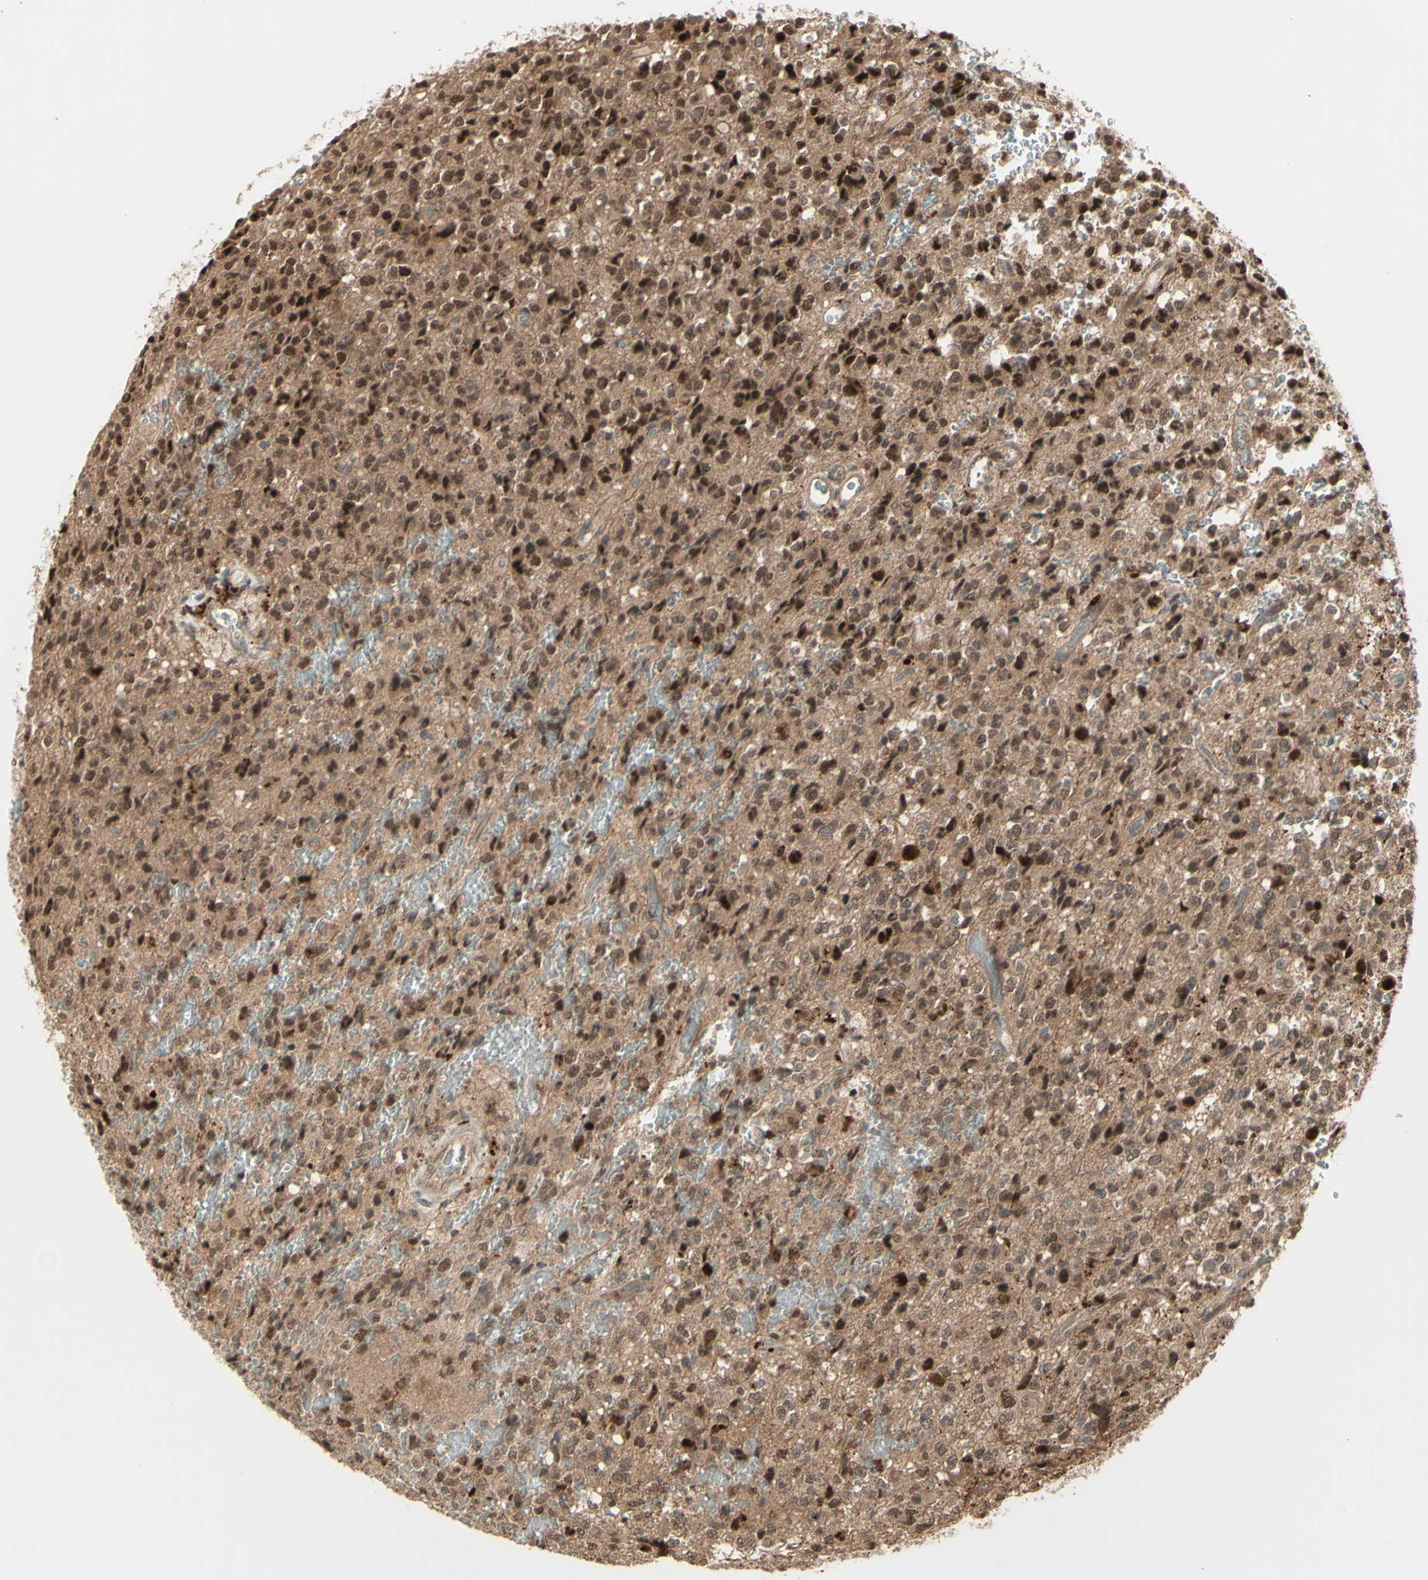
{"staining": {"intensity": "strong", "quantity": ">75%", "location": "cytoplasmic/membranous,nuclear"}, "tissue": "glioma", "cell_type": "Tumor cells", "image_type": "cancer", "snomed": [{"axis": "morphology", "description": "Glioma, malignant, High grade"}, {"axis": "topography", "description": "pancreas cauda"}], "caption": "Immunohistochemistry (IHC) (DAB (3,3'-diaminobenzidine)) staining of glioma demonstrates strong cytoplasmic/membranous and nuclear protein positivity in about >75% of tumor cells. (IHC, brightfield microscopy, high magnification).", "gene": "MLF2", "patient": {"sex": "male", "age": 60}}